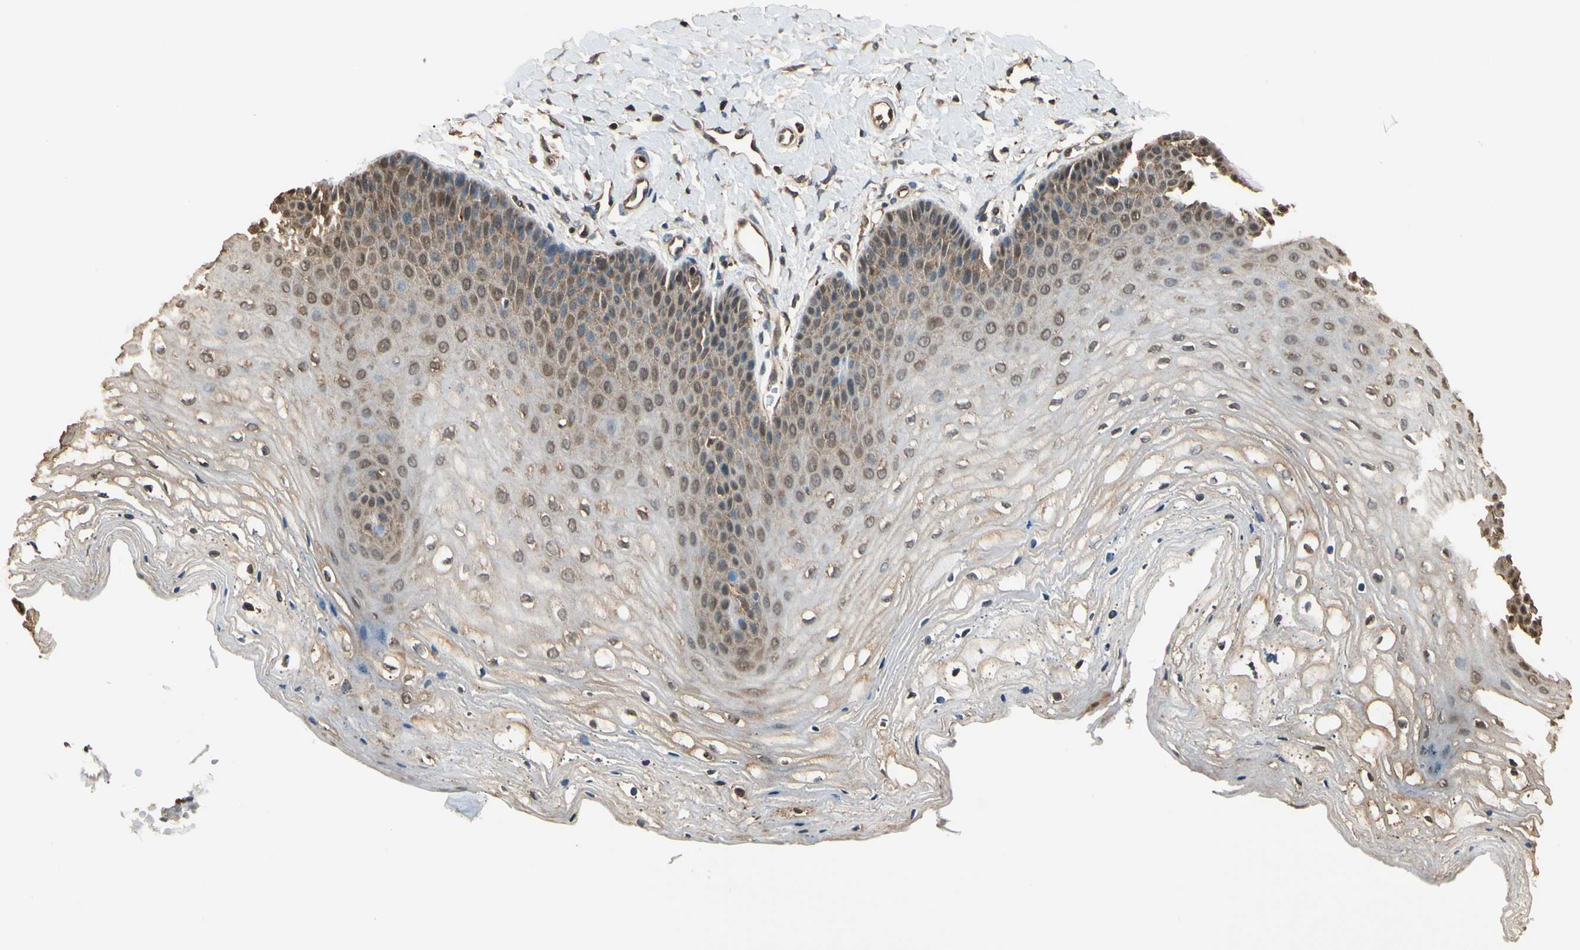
{"staining": {"intensity": "weak", "quantity": "25%-75%", "location": "cytoplasmic/membranous,nuclear"}, "tissue": "vagina", "cell_type": "Squamous epithelial cells", "image_type": "normal", "snomed": [{"axis": "morphology", "description": "Normal tissue, NOS"}, {"axis": "topography", "description": "Vagina"}], "caption": "Squamous epithelial cells display low levels of weak cytoplasmic/membranous,nuclear positivity in approximately 25%-75% of cells in benign vagina.", "gene": "YWHAE", "patient": {"sex": "female", "age": 68}}